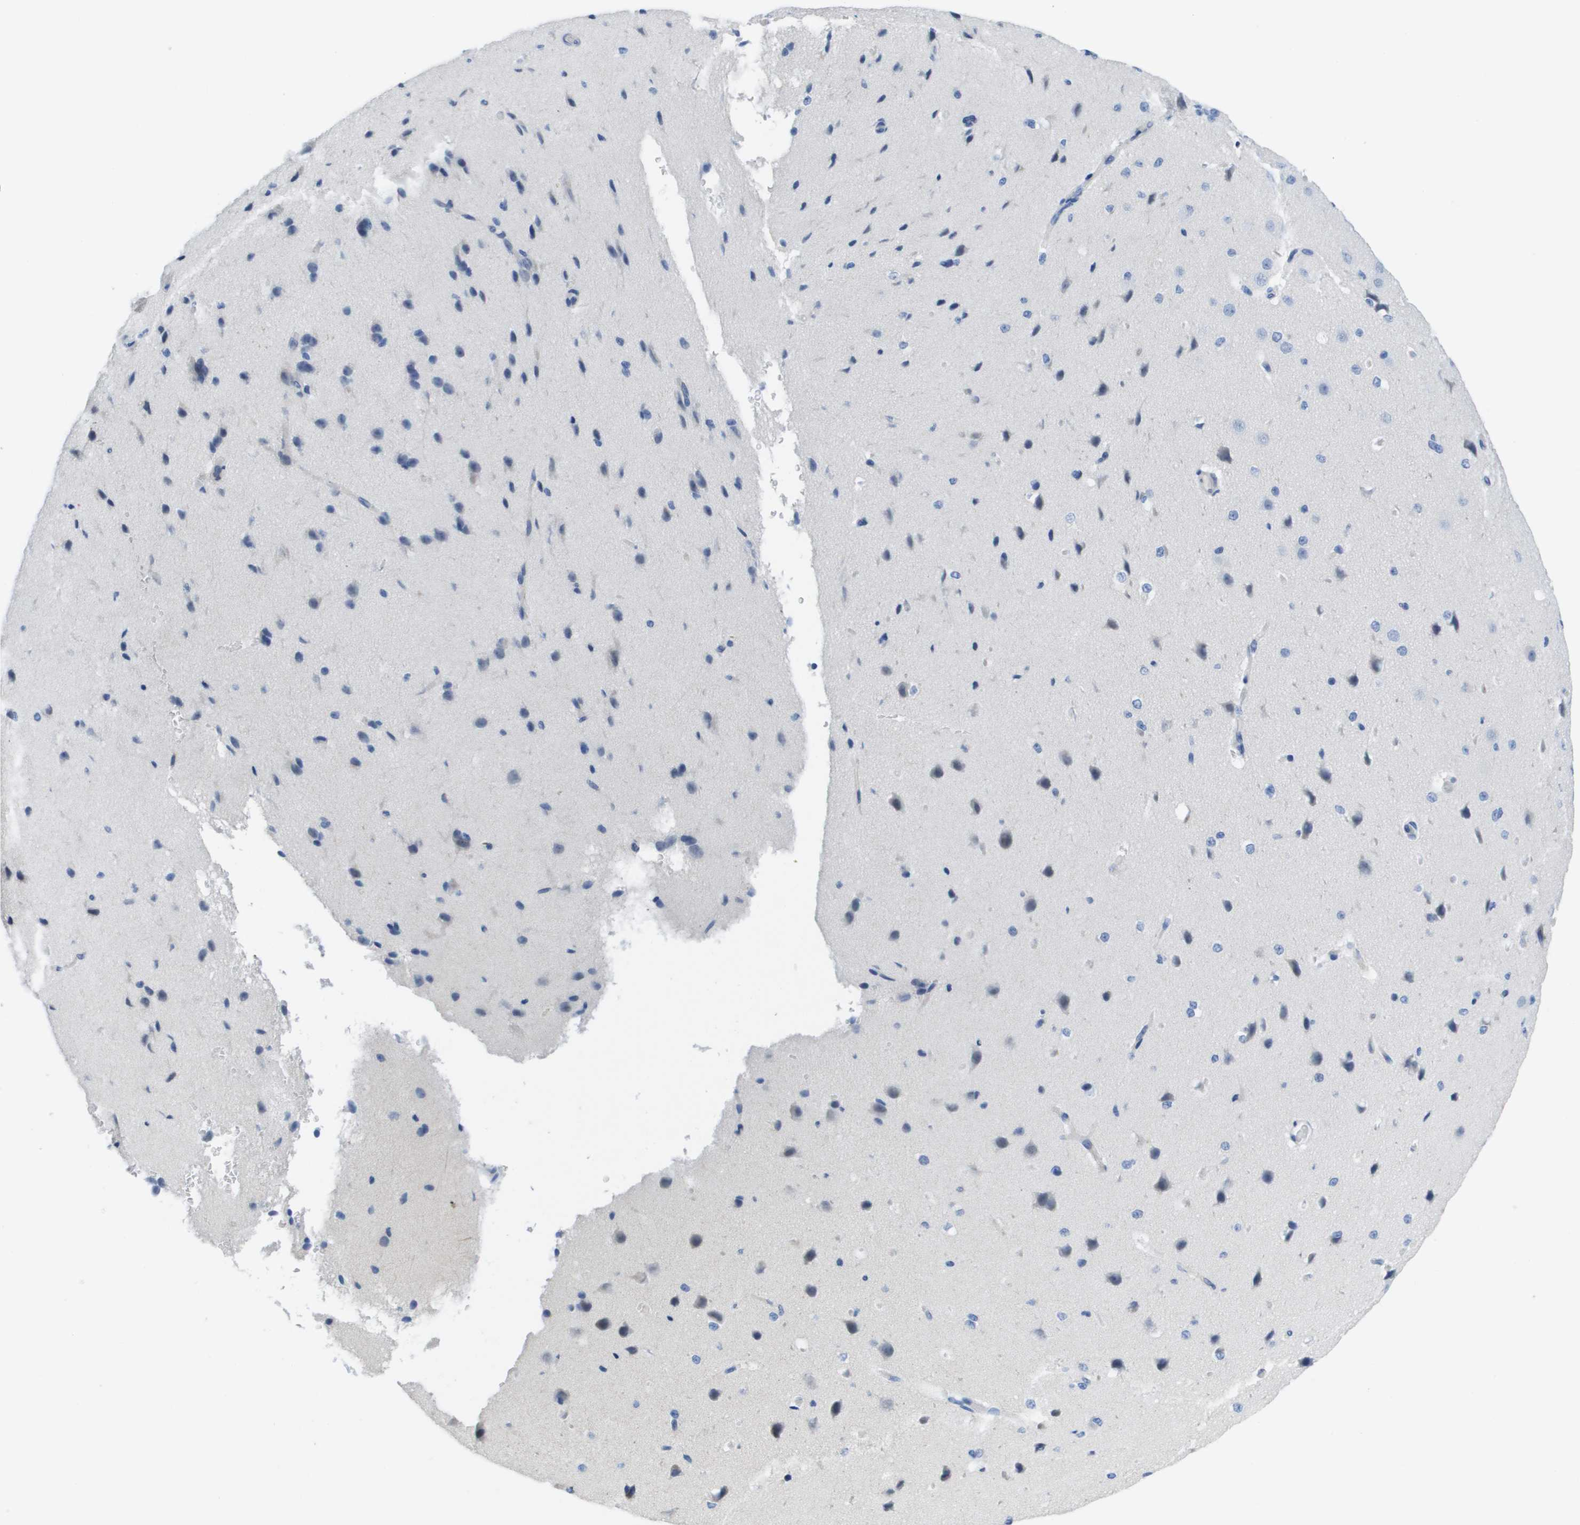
{"staining": {"intensity": "negative", "quantity": "none", "location": "none"}, "tissue": "cerebral cortex", "cell_type": "Endothelial cells", "image_type": "normal", "snomed": [{"axis": "morphology", "description": "Normal tissue, NOS"}, {"axis": "morphology", "description": "Developmental malformation"}, {"axis": "topography", "description": "Cerebral cortex"}], "caption": "Micrograph shows no protein positivity in endothelial cells of unremarkable cerebral cortex.", "gene": "MS4A1", "patient": {"sex": "female", "age": 30}}